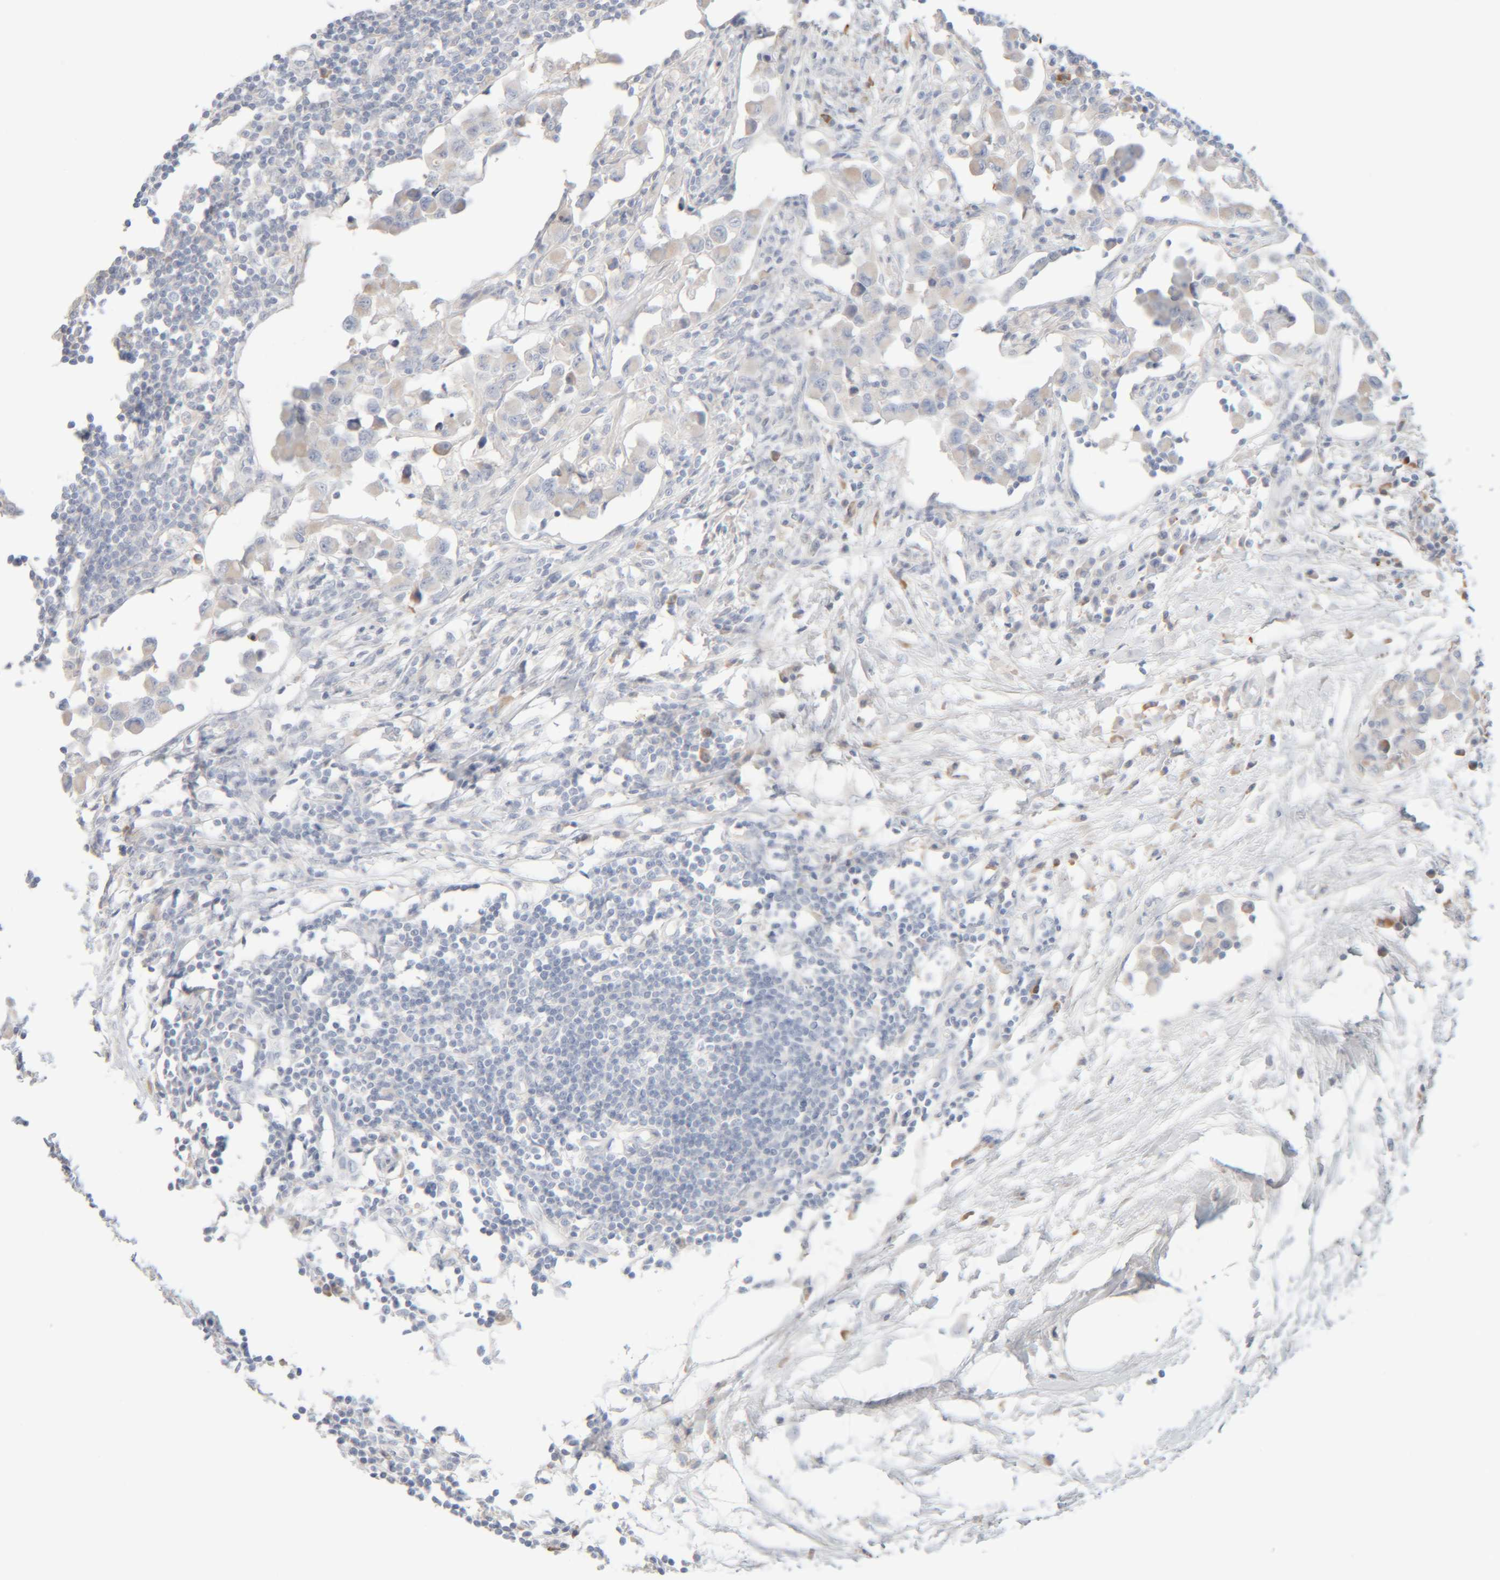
{"staining": {"intensity": "negative", "quantity": "none", "location": "none"}, "tissue": "lymph node", "cell_type": "Germinal center cells", "image_type": "normal", "snomed": [{"axis": "morphology", "description": "Normal tissue, NOS"}, {"axis": "morphology", "description": "Malignant melanoma, Metastatic site"}, {"axis": "topography", "description": "Lymph node"}], "caption": "This is an immunohistochemistry micrograph of benign human lymph node. There is no positivity in germinal center cells.", "gene": "RIDA", "patient": {"sex": "male", "age": 41}}